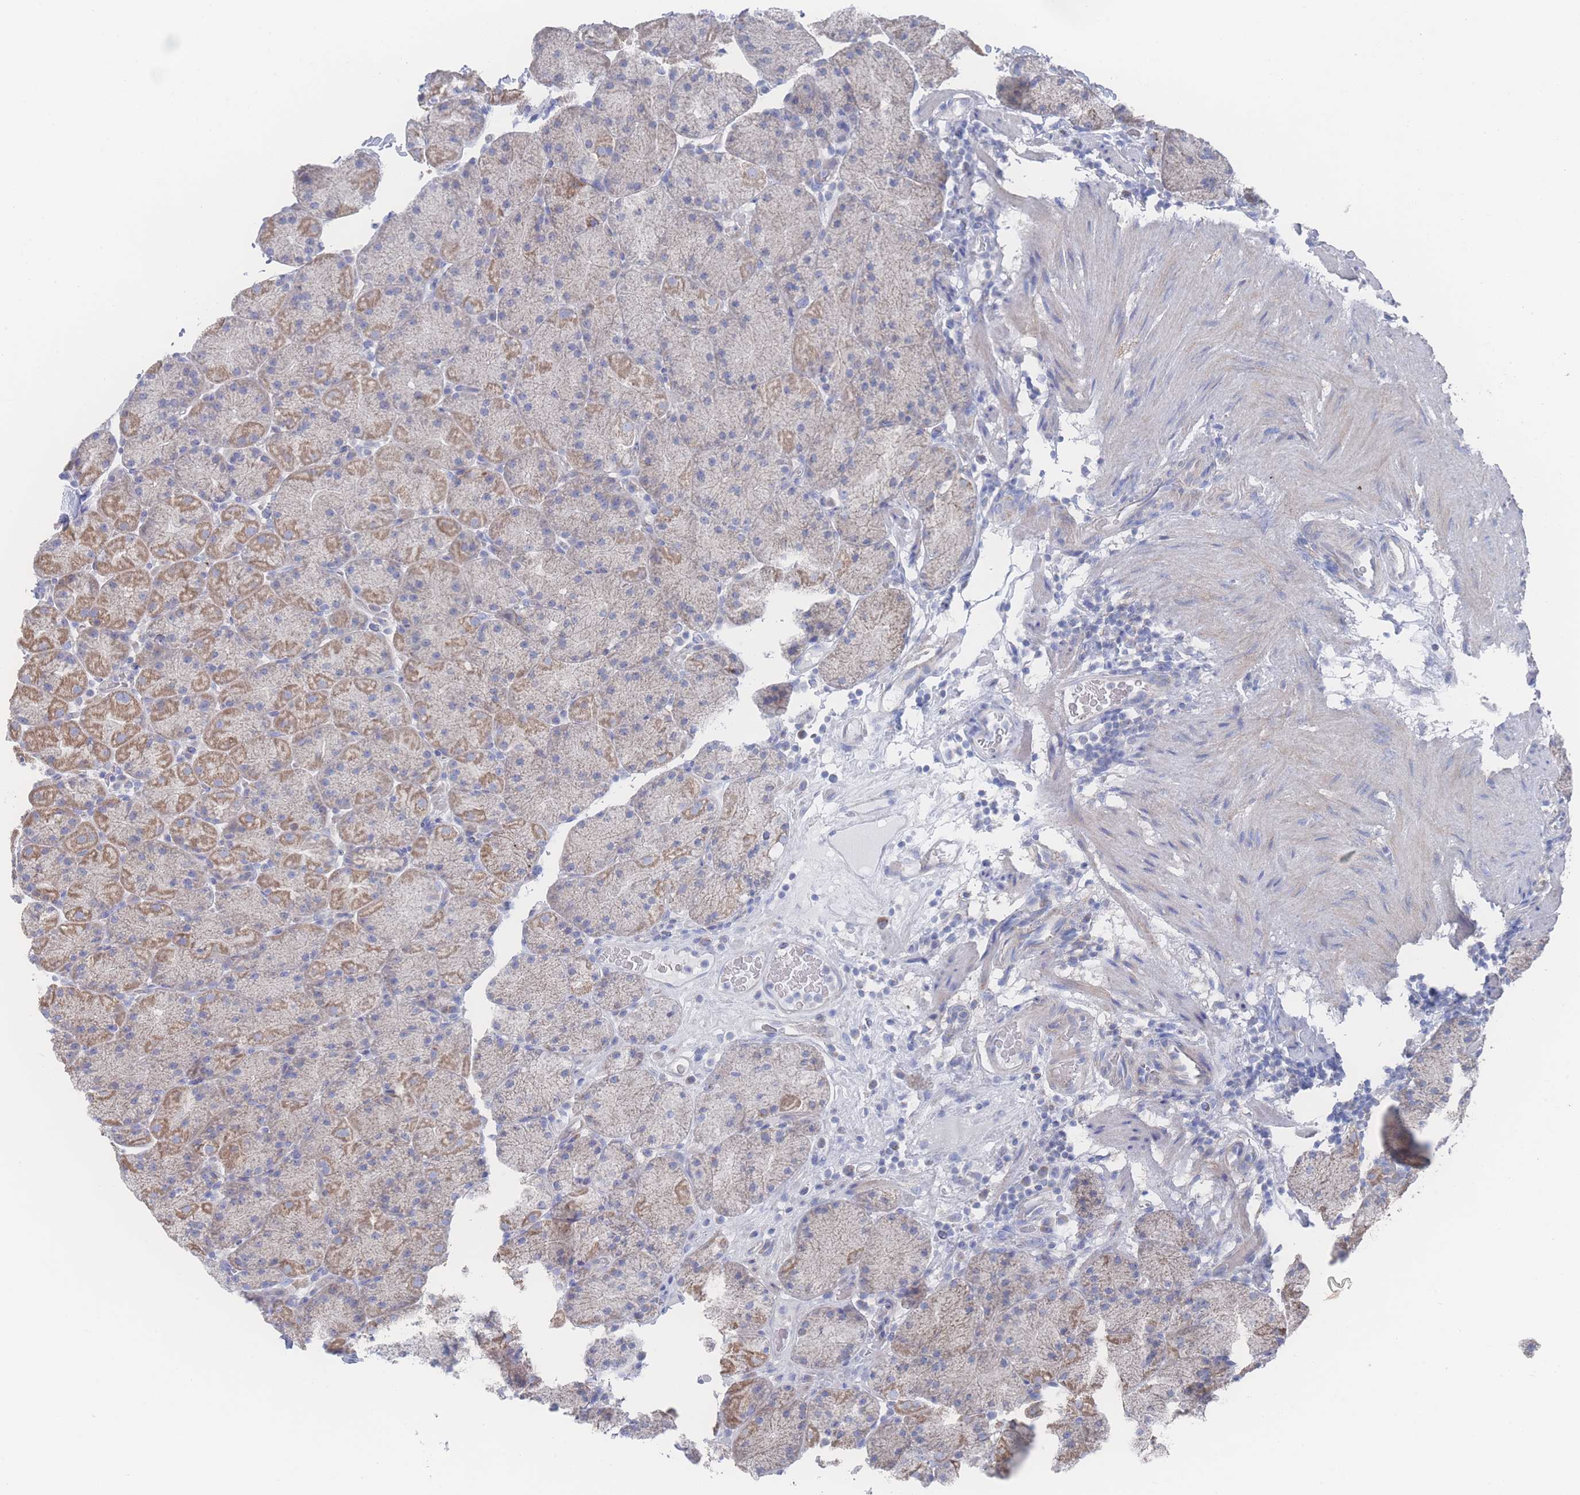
{"staining": {"intensity": "moderate", "quantity": "25%-75%", "location": "cytoplasmic/membranous"}, "tissue": "stomach", "cell_type": "Glandular cells", "image_type": "normal", "snomed": [{"axis": "morphology", "description": "Normal tissue, NOS"}, {"axis": "topography", "description": "Stomach, upper"}, {"axis": "topography", "description": "Stomach, lower"}], "caption": "Stomach stained with immunohistochemistry (IHC) exhibits moderate cytoplasmic/membranous expression in approximately 25%-75% of glandular cells.", "gene": "SNPH", "patient": {"sex": "male", "age": 67}}